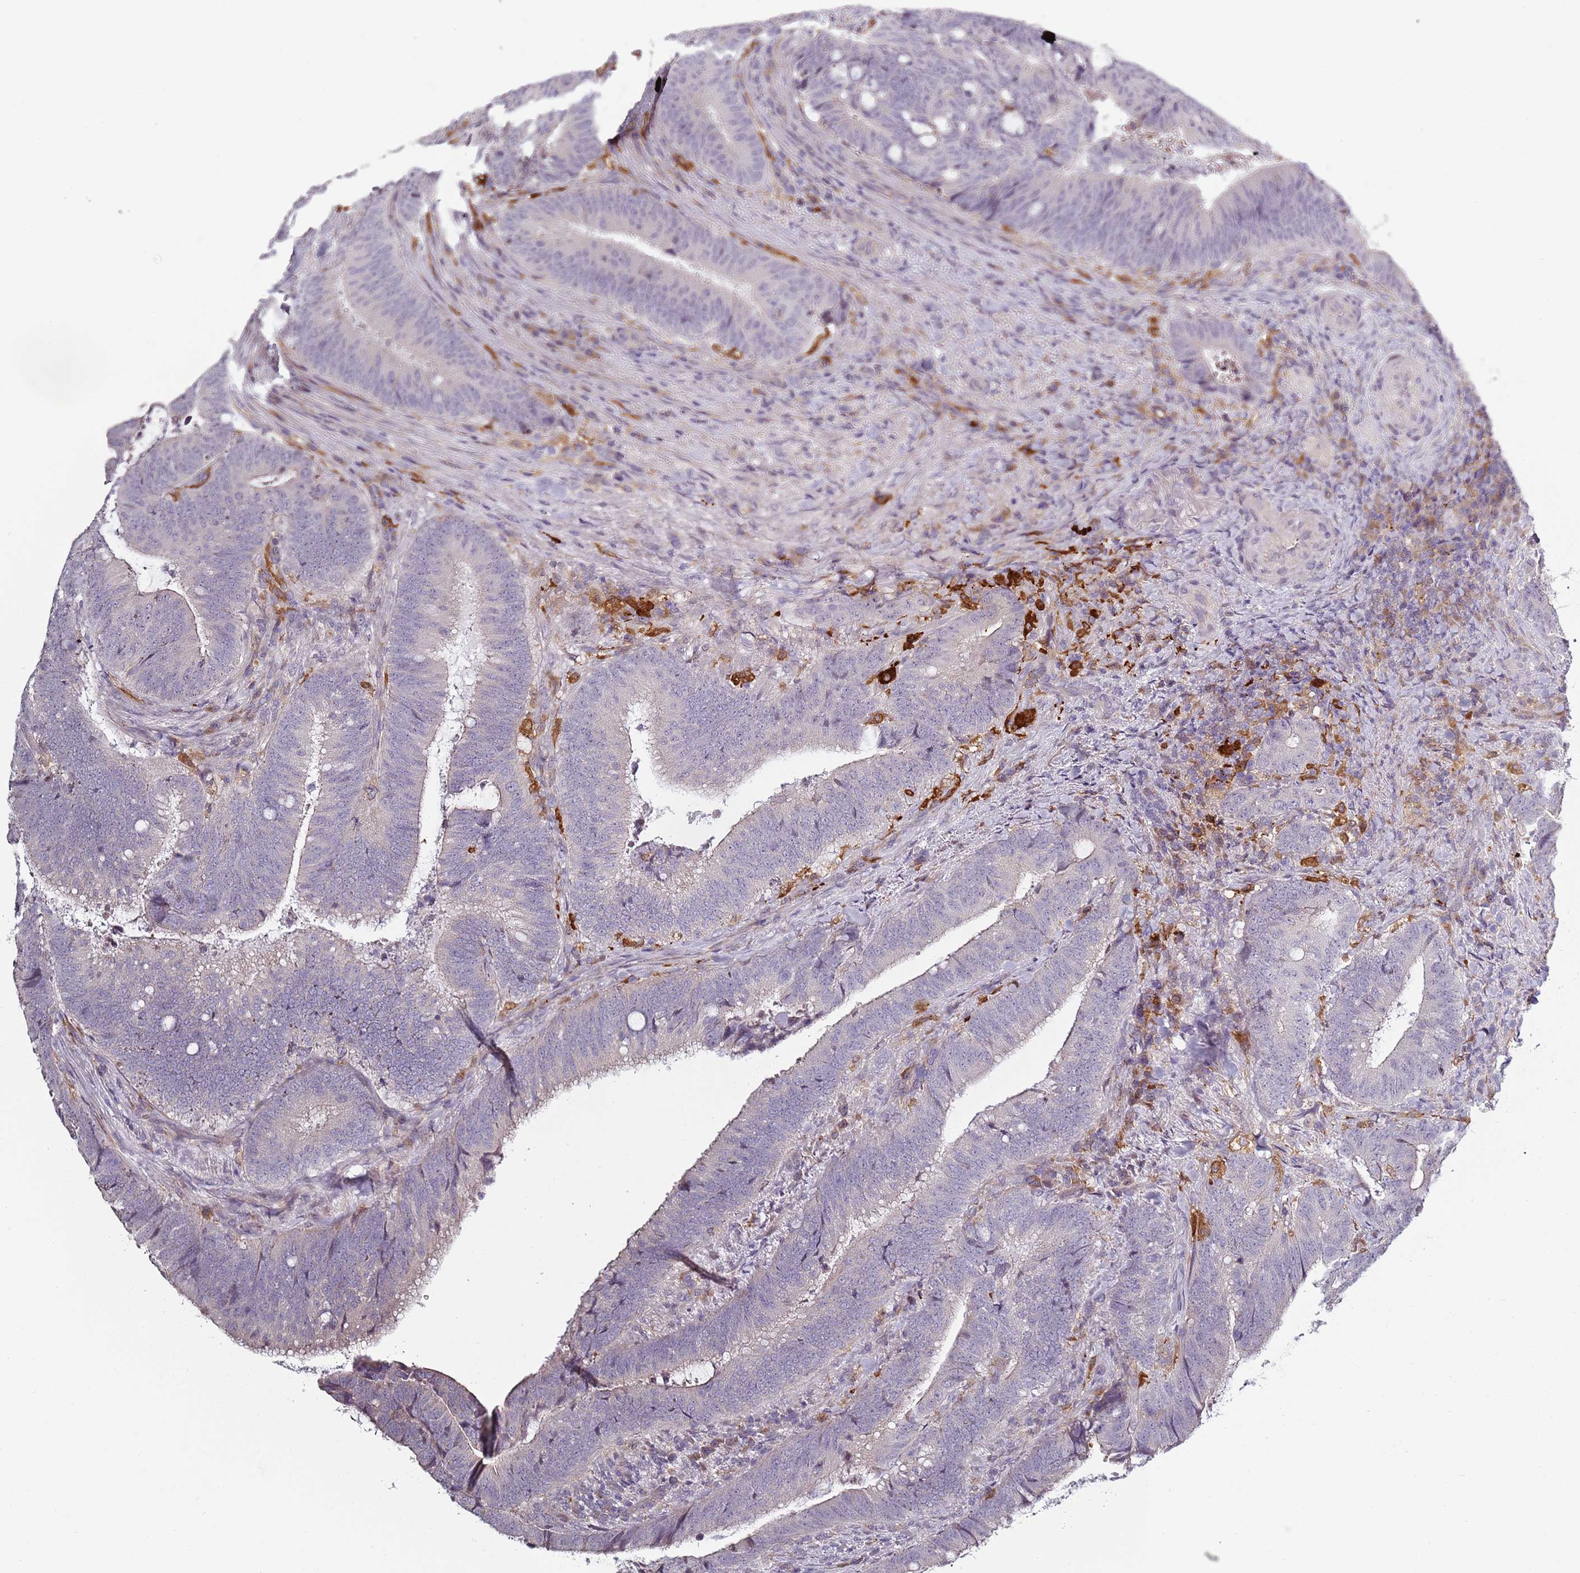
{"staining": {"intensity": "negative", "quantity": "none", "location": "none"}, "tissue": "colorectal cancer", "cell_type": "Tumor cells", "image_type": "cancer", "snomed": [{"axis": "morphology", "description": "Adenocarcinoma, NOS"}, {"axis": "topography", "description": "Colon"}], "caption": "Immunohistochemistry image of colorectal adenocarcinoma stained for a protein (brown), which demonstrates no staining in tumor cells. The staining is performed using DAB (3,3'-diaminobenzidine) brown chromogen with nuclei counter-stained in using hematoxylin.", "gene": "CC2D2B", "patient": {"sex": "female", "age": 43}}